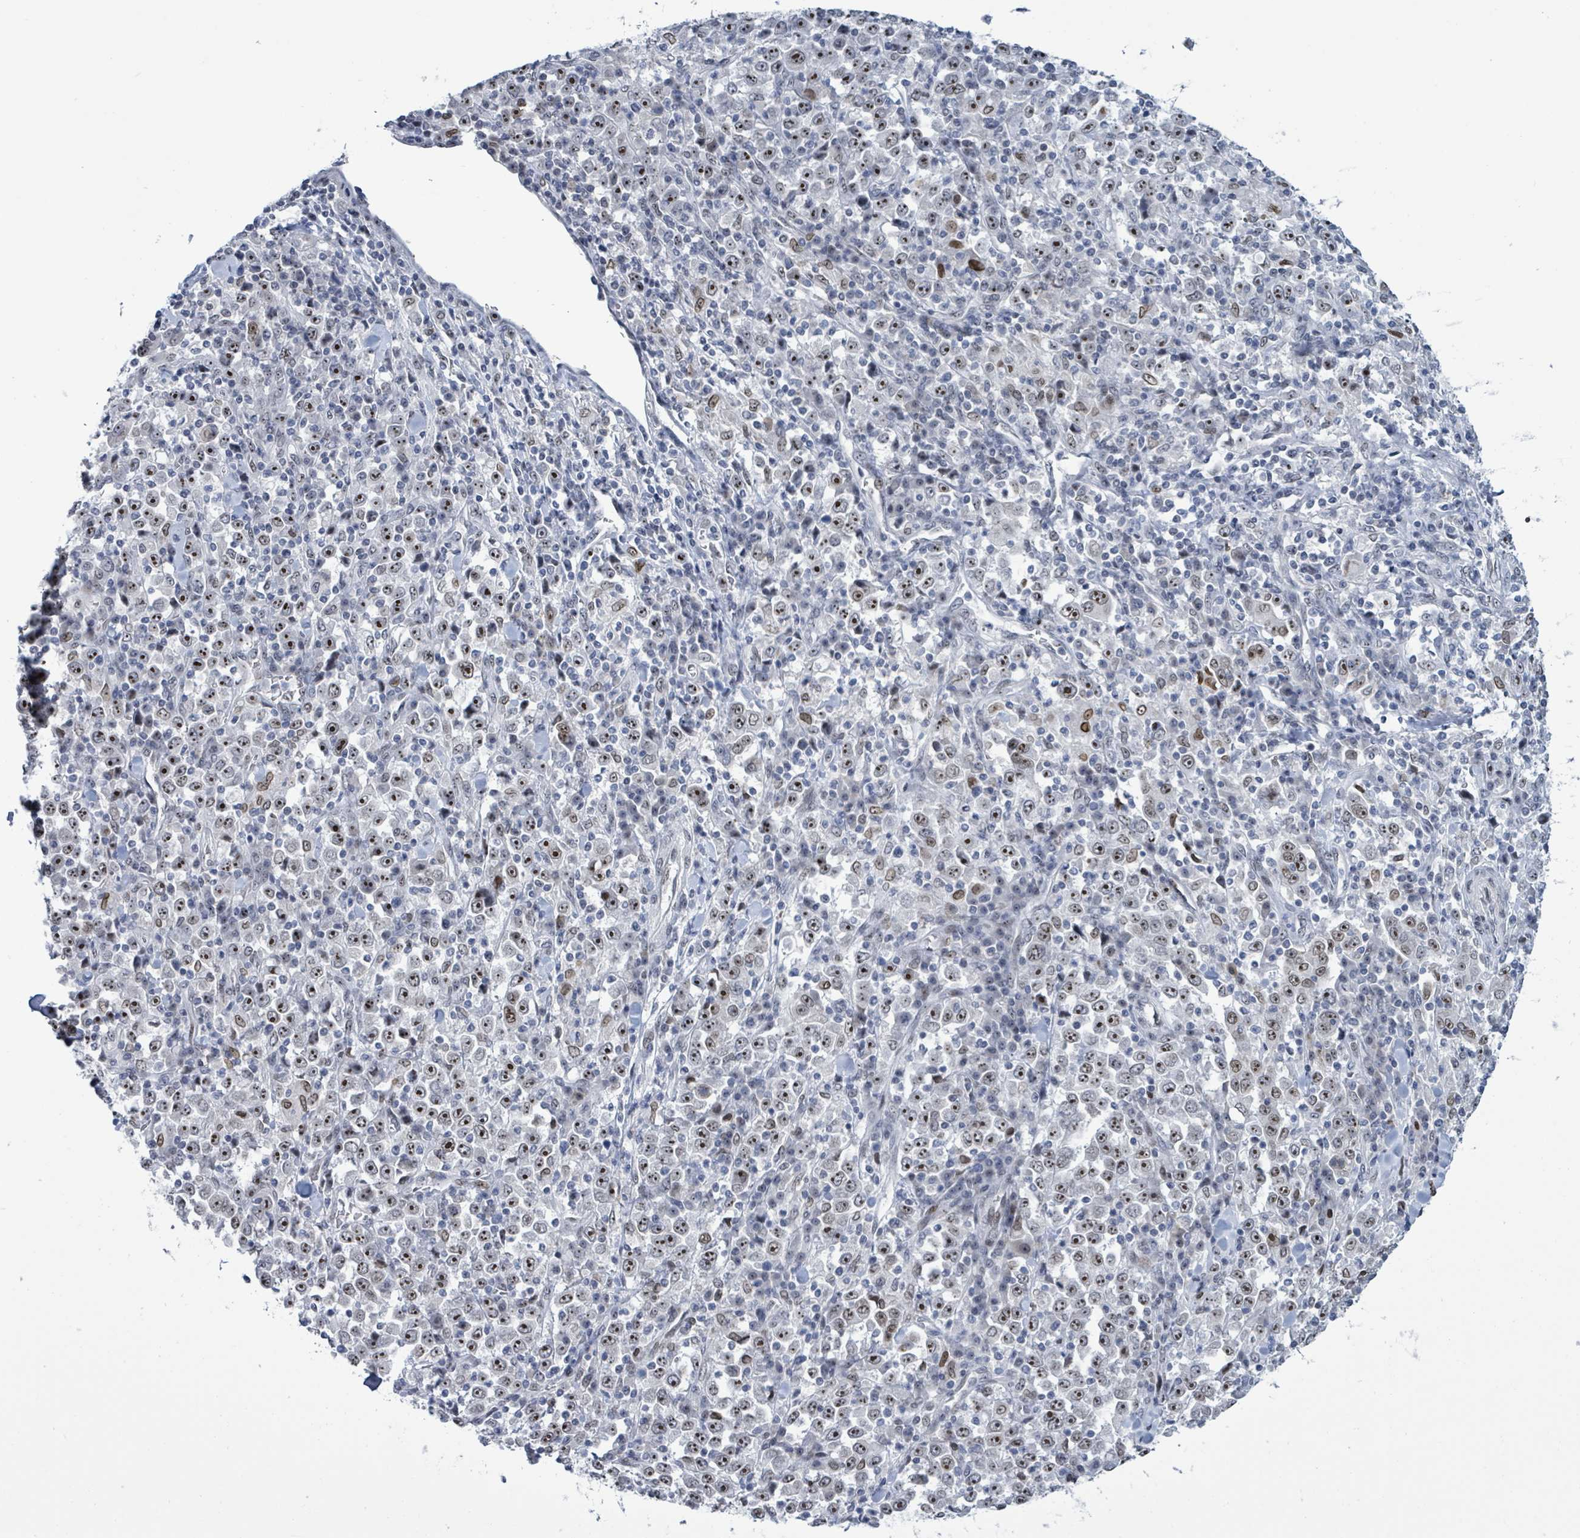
{"staining": {"intensity": "moderate", "quantity": ">75%", "location": "nuclear"}, "tissue": "stomach cancer", "cell_type": "Tumor cells", "image_type": "cancer", "snomed": [{"axis": "morphology", "description": "Normal tissue, NOS"}, {"axis": "morphology", "description": "Adenocarcinoma, NOS"}, {"axis": "topography", "description": "Stomach, upper"}, {"axis": "topography", "description": "Stomach"}], "caption": "Protein staining by immunohistochemistry (IHC) shows moderate nuclear positivity in approximately >75% of tumor cells in stomach adenocarcinoma.", "gene": "RRN3", "patient": {"sex": "male", "age": 59}}